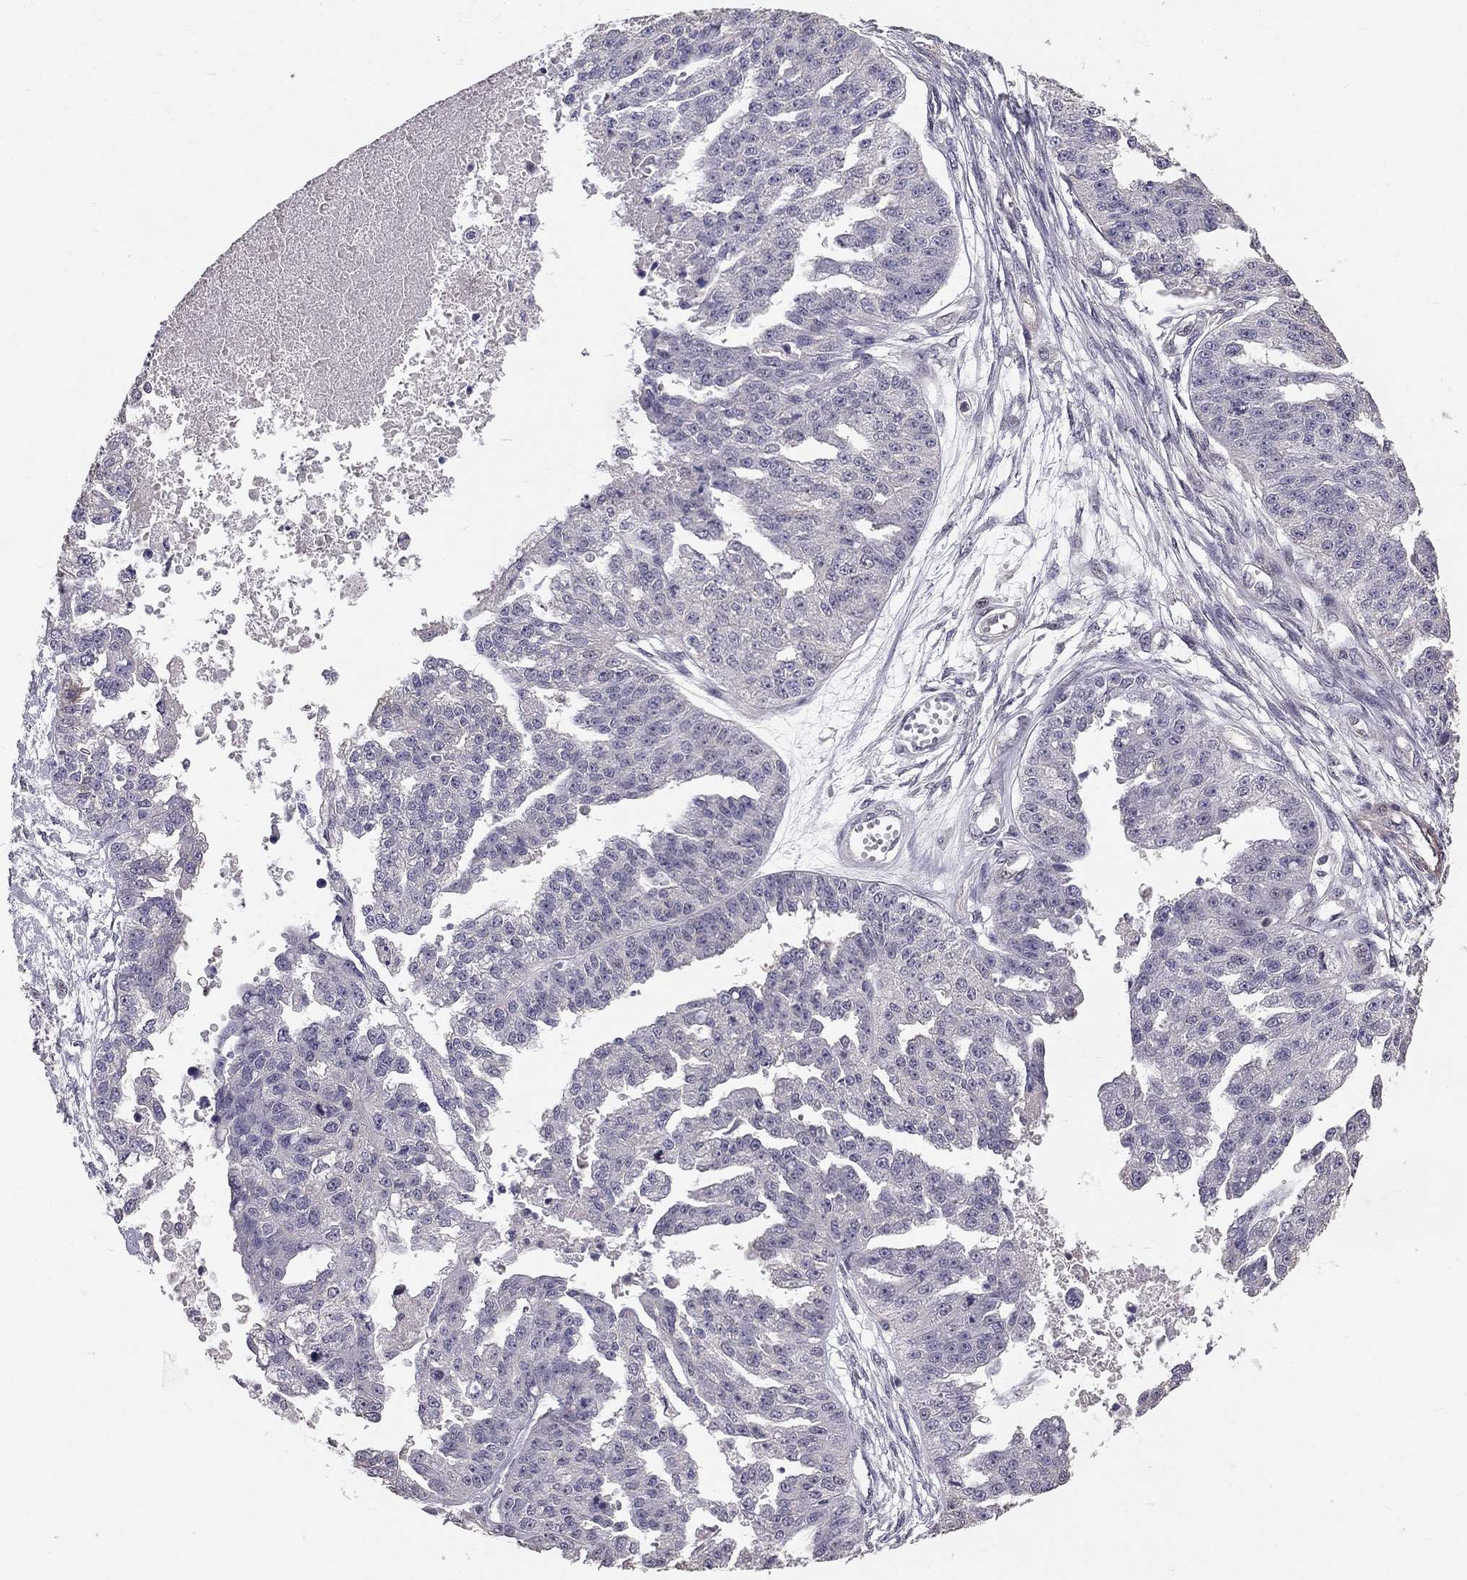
{"staining": {"intensity": "negative", "quantity": "none", "location": "none"}, "tissue": "ovarian cancer", "cell_type": "Tumor cells", "image_type": "cancer", "snomed": [{"axis": "morphology", "description": "Cystadenocarcinoma, serous, NOS"}, {"axis": "topography", "description": "Ovary"}], "caption": "A high-resolution image shows immunohistochemistry staining of ovarian serous cystadenocarcinoma, which displays no significant expression in tumor cells. Nuclei are stained in blue.", "gene": "GJB4", "patient": {"sex": "female", "age": 58}}